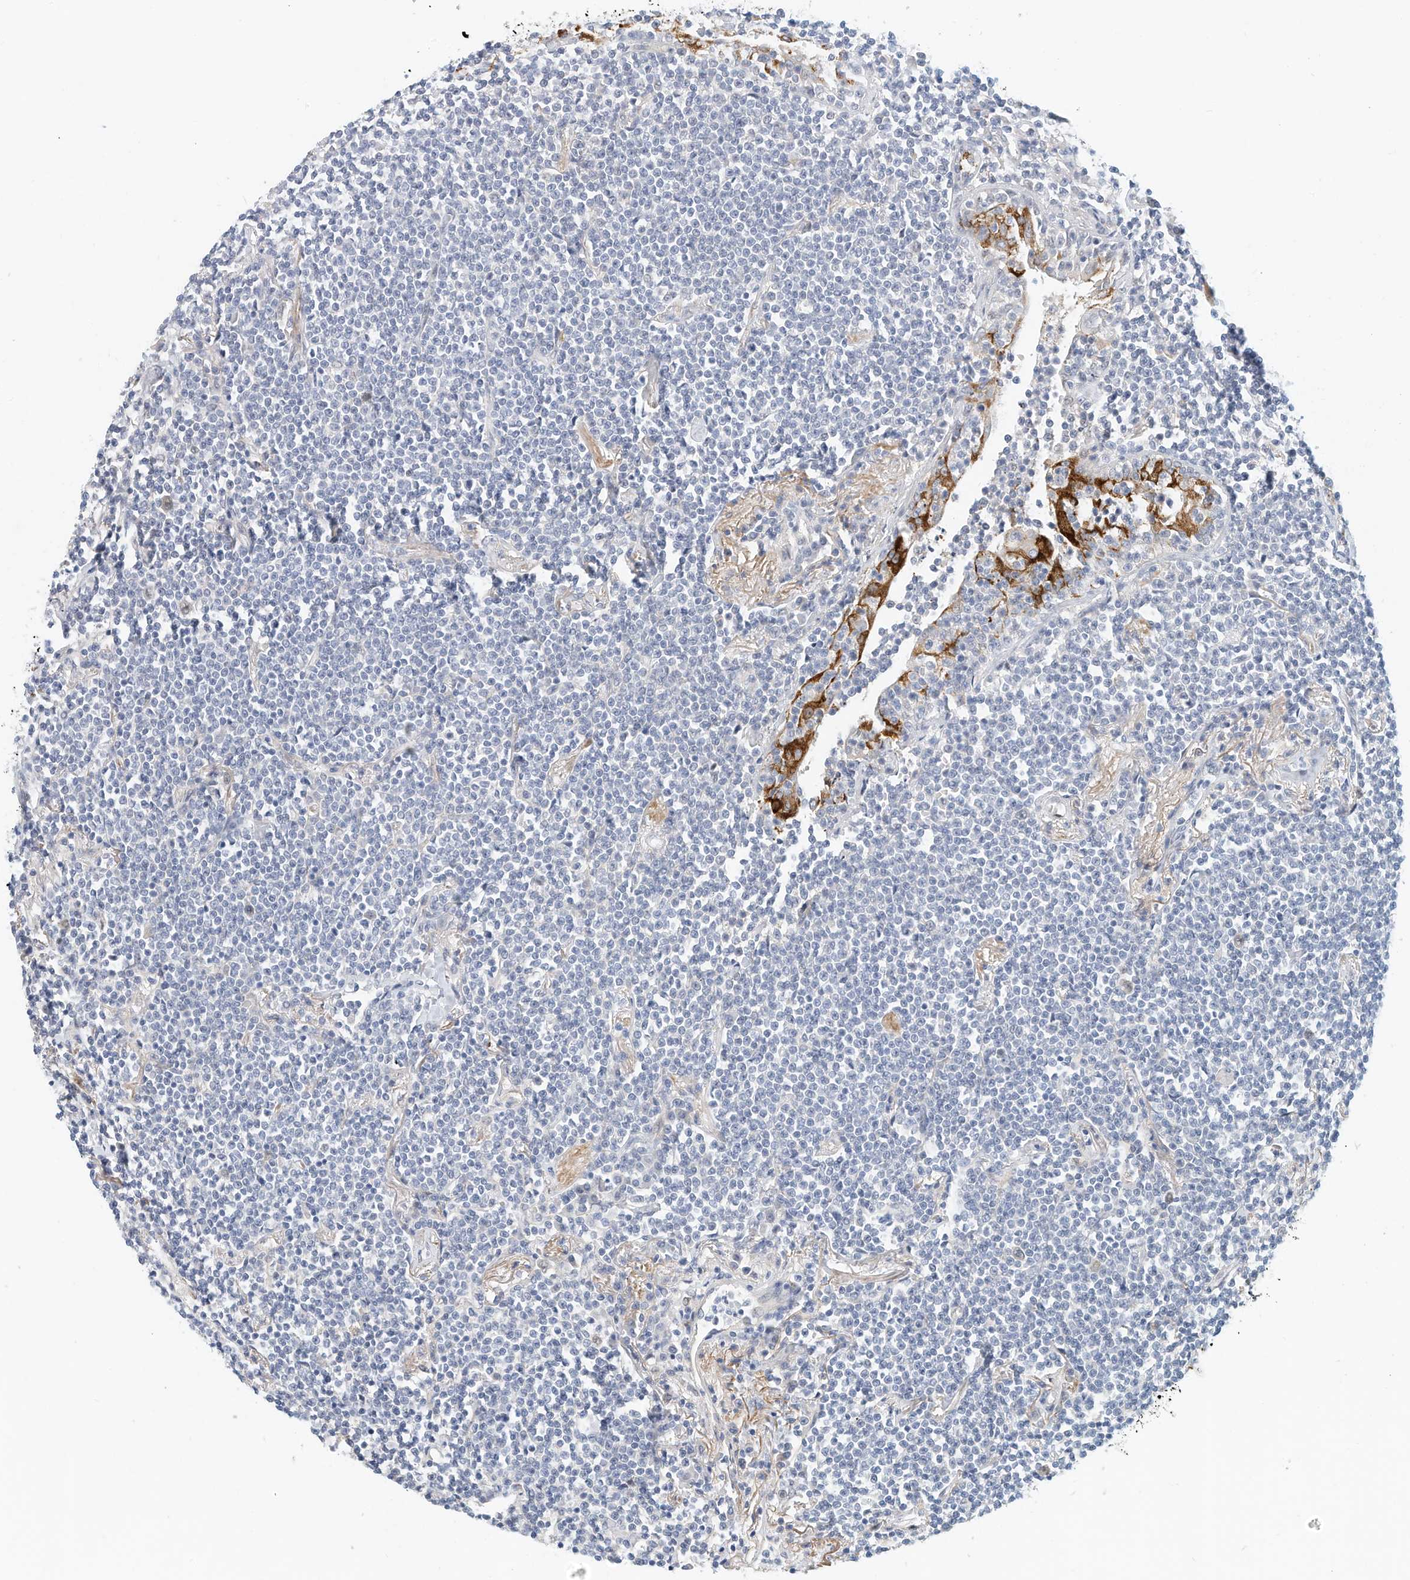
{"staining": {"intensity": "negative", "quantity": "none", "location": "none"}, "tissue": "lymphoma", "cell_type": "Tumor cells", "image_type": "cancer", "snomed": [{"axis": "morphology", "description": "Malignant lymphoma, non-Hodgkin's type, Low grade"}, {"axis": "topography", "description": "Lung"}], "caption": "IHC image of neoplastic tissue: human malignant lymphoma, non-Hodgkin's type (low-grade) stained with DAB demonstrates no significant protein positivity in tumor cells.", "gene": "ARHGAP28", "patient": {"sex": "female", "age": 71}}